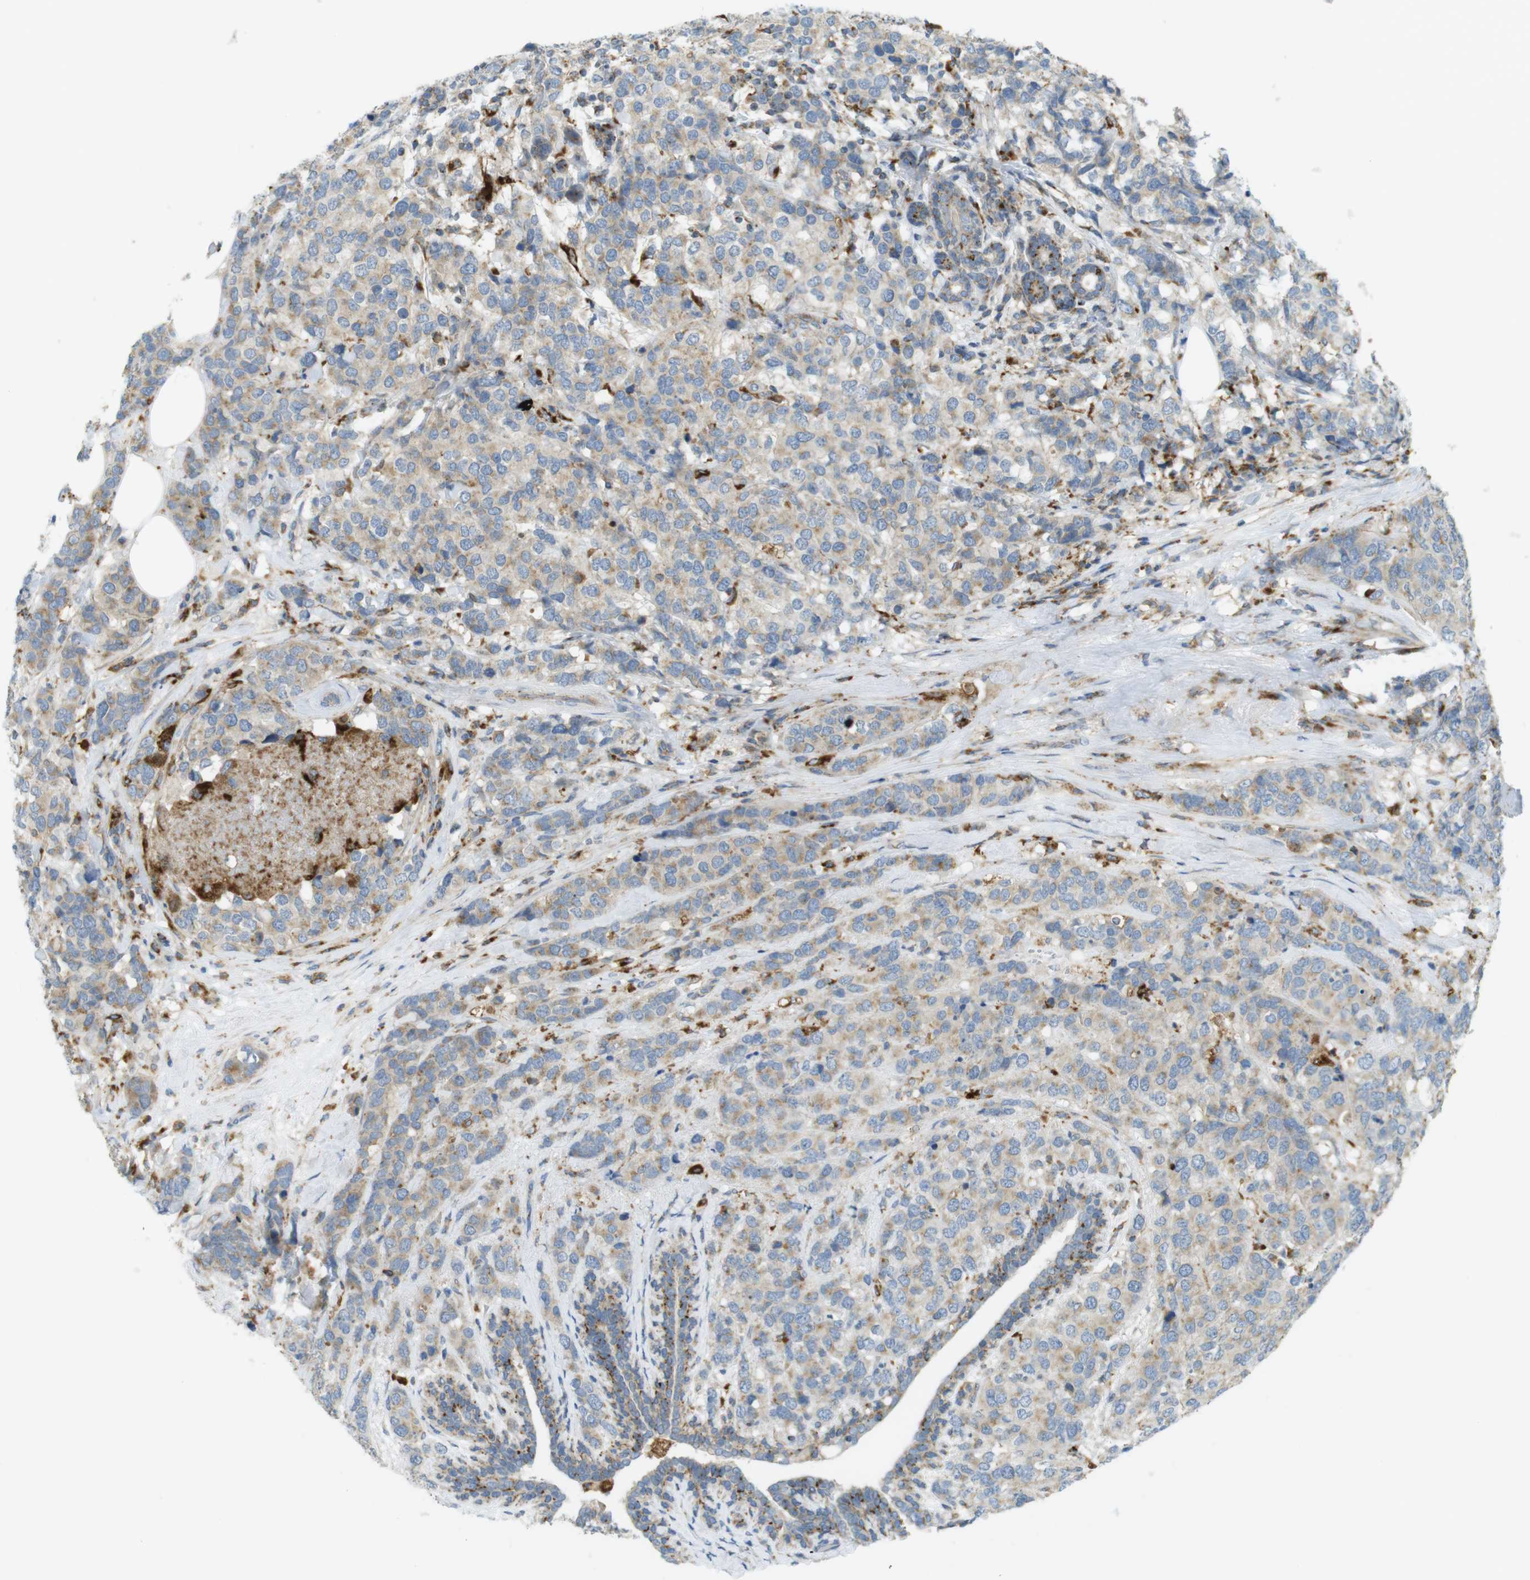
{"staining": {"intensity": "weak", "quantity": ">75%", "location": "cytoplasmic/membranous"}, "tissue": "breast cancer", "cell_type": "Tumor cells", "image_type": "cancer", "snomed": [{"axis": "morphology", "description": "Lobular carcinoma"}, {"axis": "topography", "description": "Breast"}], "caption": "This micrograph displays breast cancer (lobular carcinoma) stained with immunohistochemistry to label a protein in brown. The cytoplasmic/membranous of tumor cells show weak positivity for the protein. Nuclei are counter-stained blue.", "gene": "LAMP1", "patient": {"sex": "female", "age": 59}}